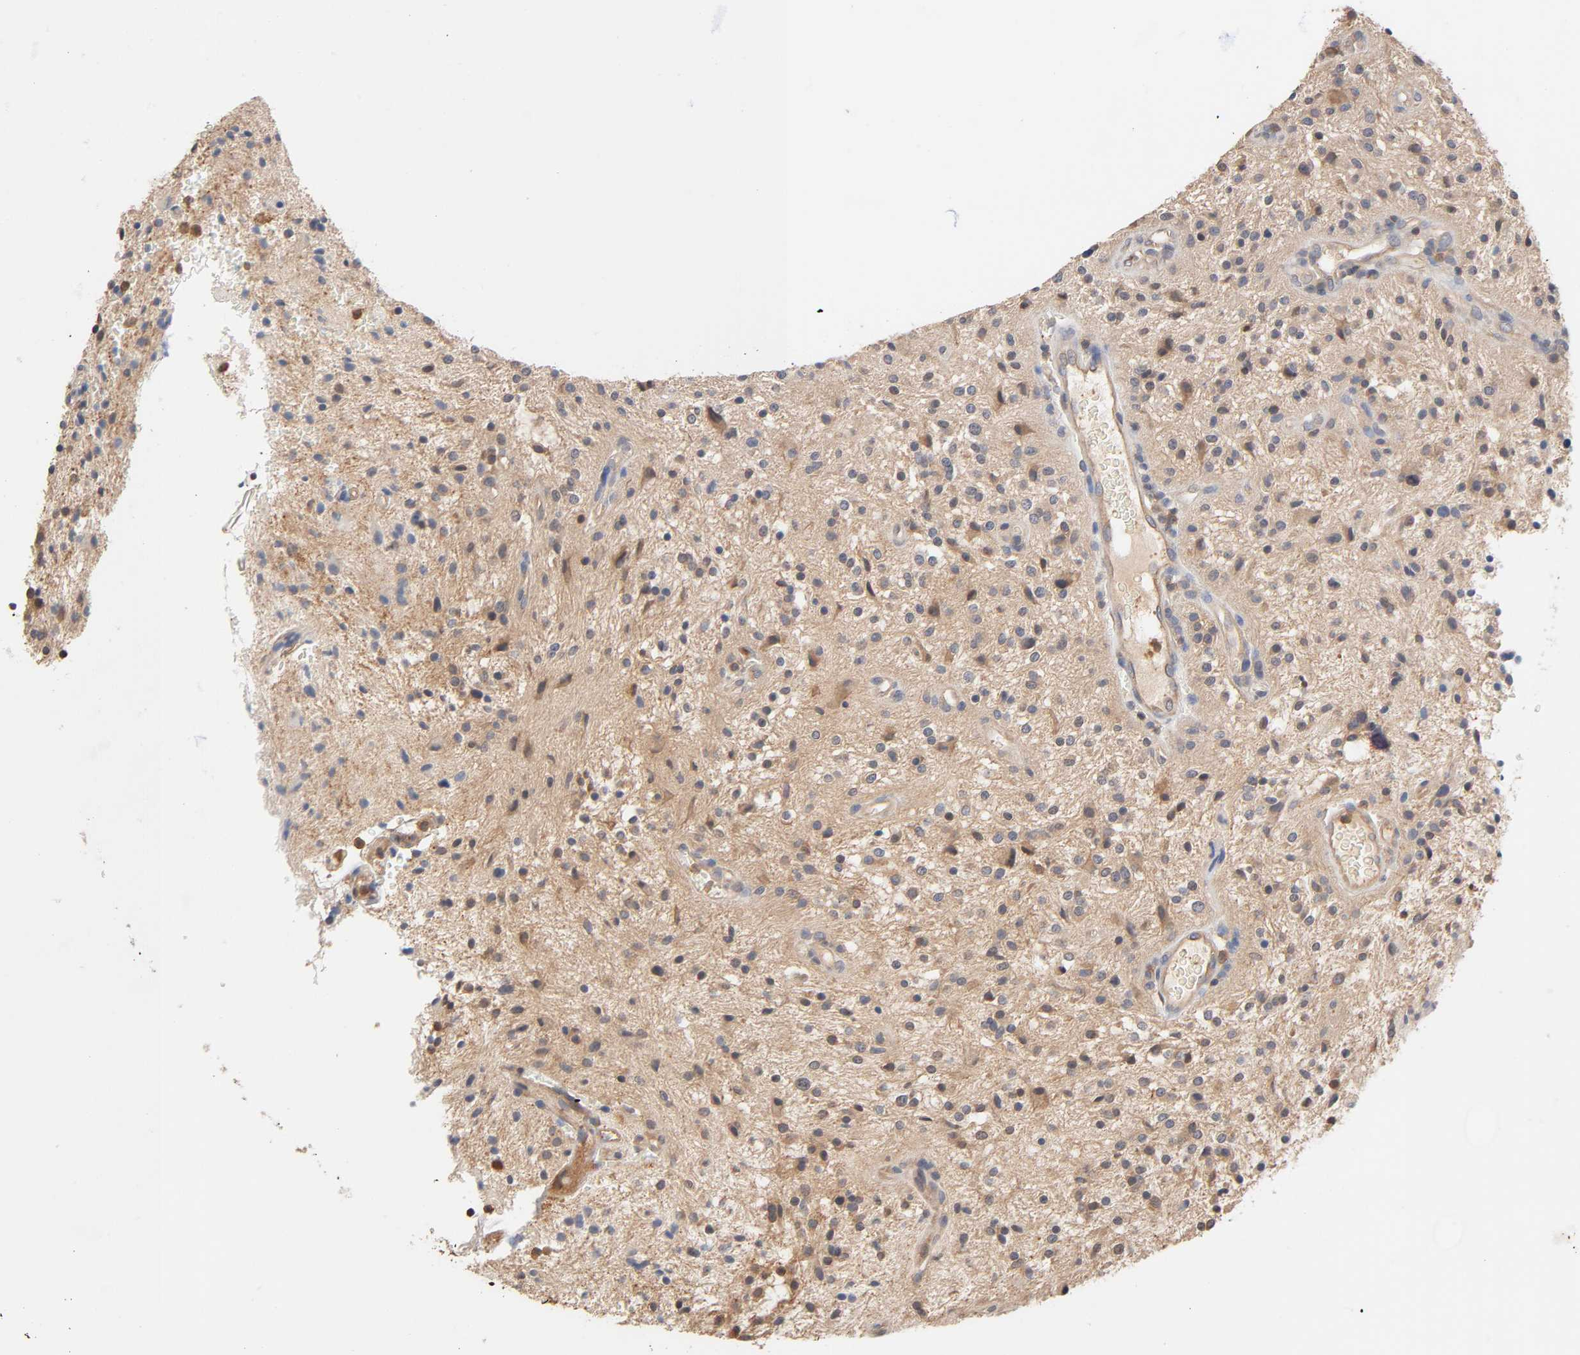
{"staining": {"intensity": "moderate", "quantity": "<25%", "location": "cytoplasmic/membranous"}, "tissue": "glioma", "cell_type": "Tumor cells", "image_type": "cancer", "snomed": [{"axis": "morphology", "description": "Glioma, malignant, NOS"}, {"axis": "topography", "description": "Cerebellum"}], "caption": "Human glioma stained with a protein marker exhibits moderate staining in tumor cells.", "gene": "ALDOA", "patient": {"sex": "female", "age": 10}}